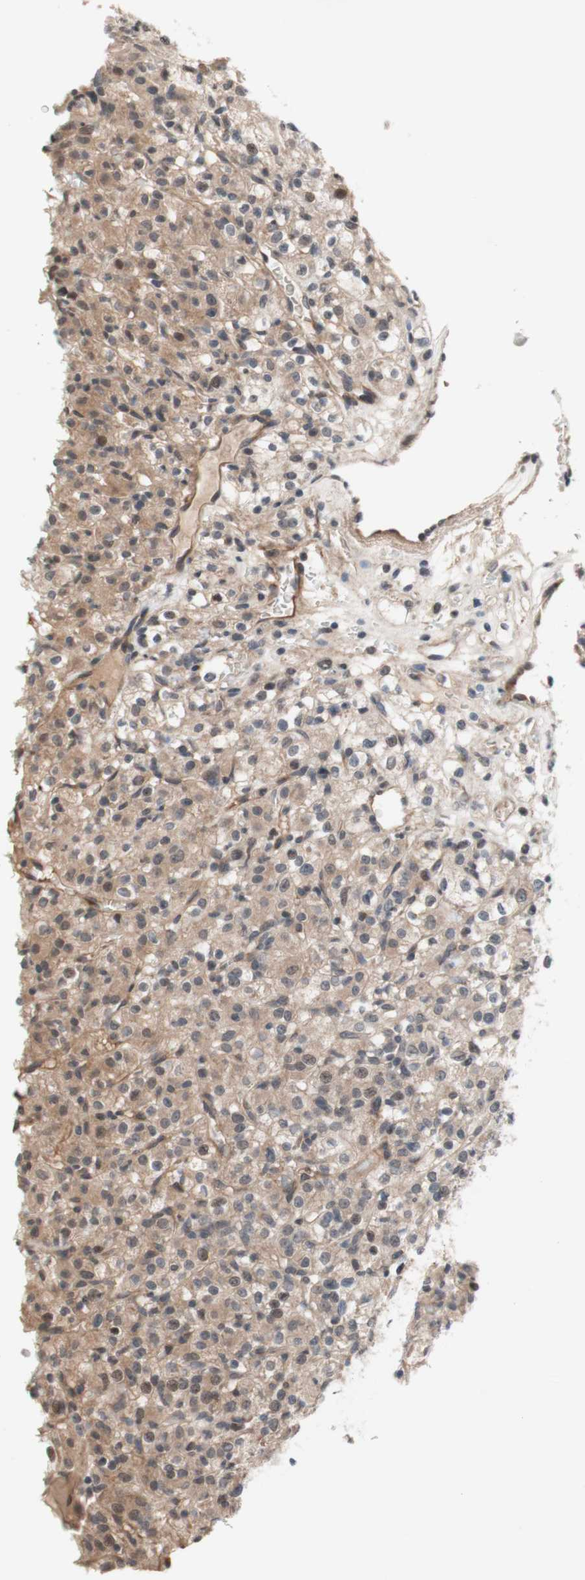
{"staining": {"intensity": "moderate", "quantity": ">75%", "location": "cytoplasmic/membranous"}, "tissue": "renal cancer", "cell_type": "Tumor cells", "image_type": "cancer", "snomed": [{"axis": "morphology", "description": "Normal tissue, NOS"}, {"axis": "morphology", "description": "Adenocarcinoma, NOS"}, {"axis": "topography", "description": "Kidney"}], "caption": "Renal cancer stained with immunohistochemistry (IHC) shows moderate cytoplasmic/membranous expression in about >75% of tumor cells. (IHC, brightfield microscopy, high magnification).", "gene": "CD55", "patient": {"sex": "female", "age": 72}}